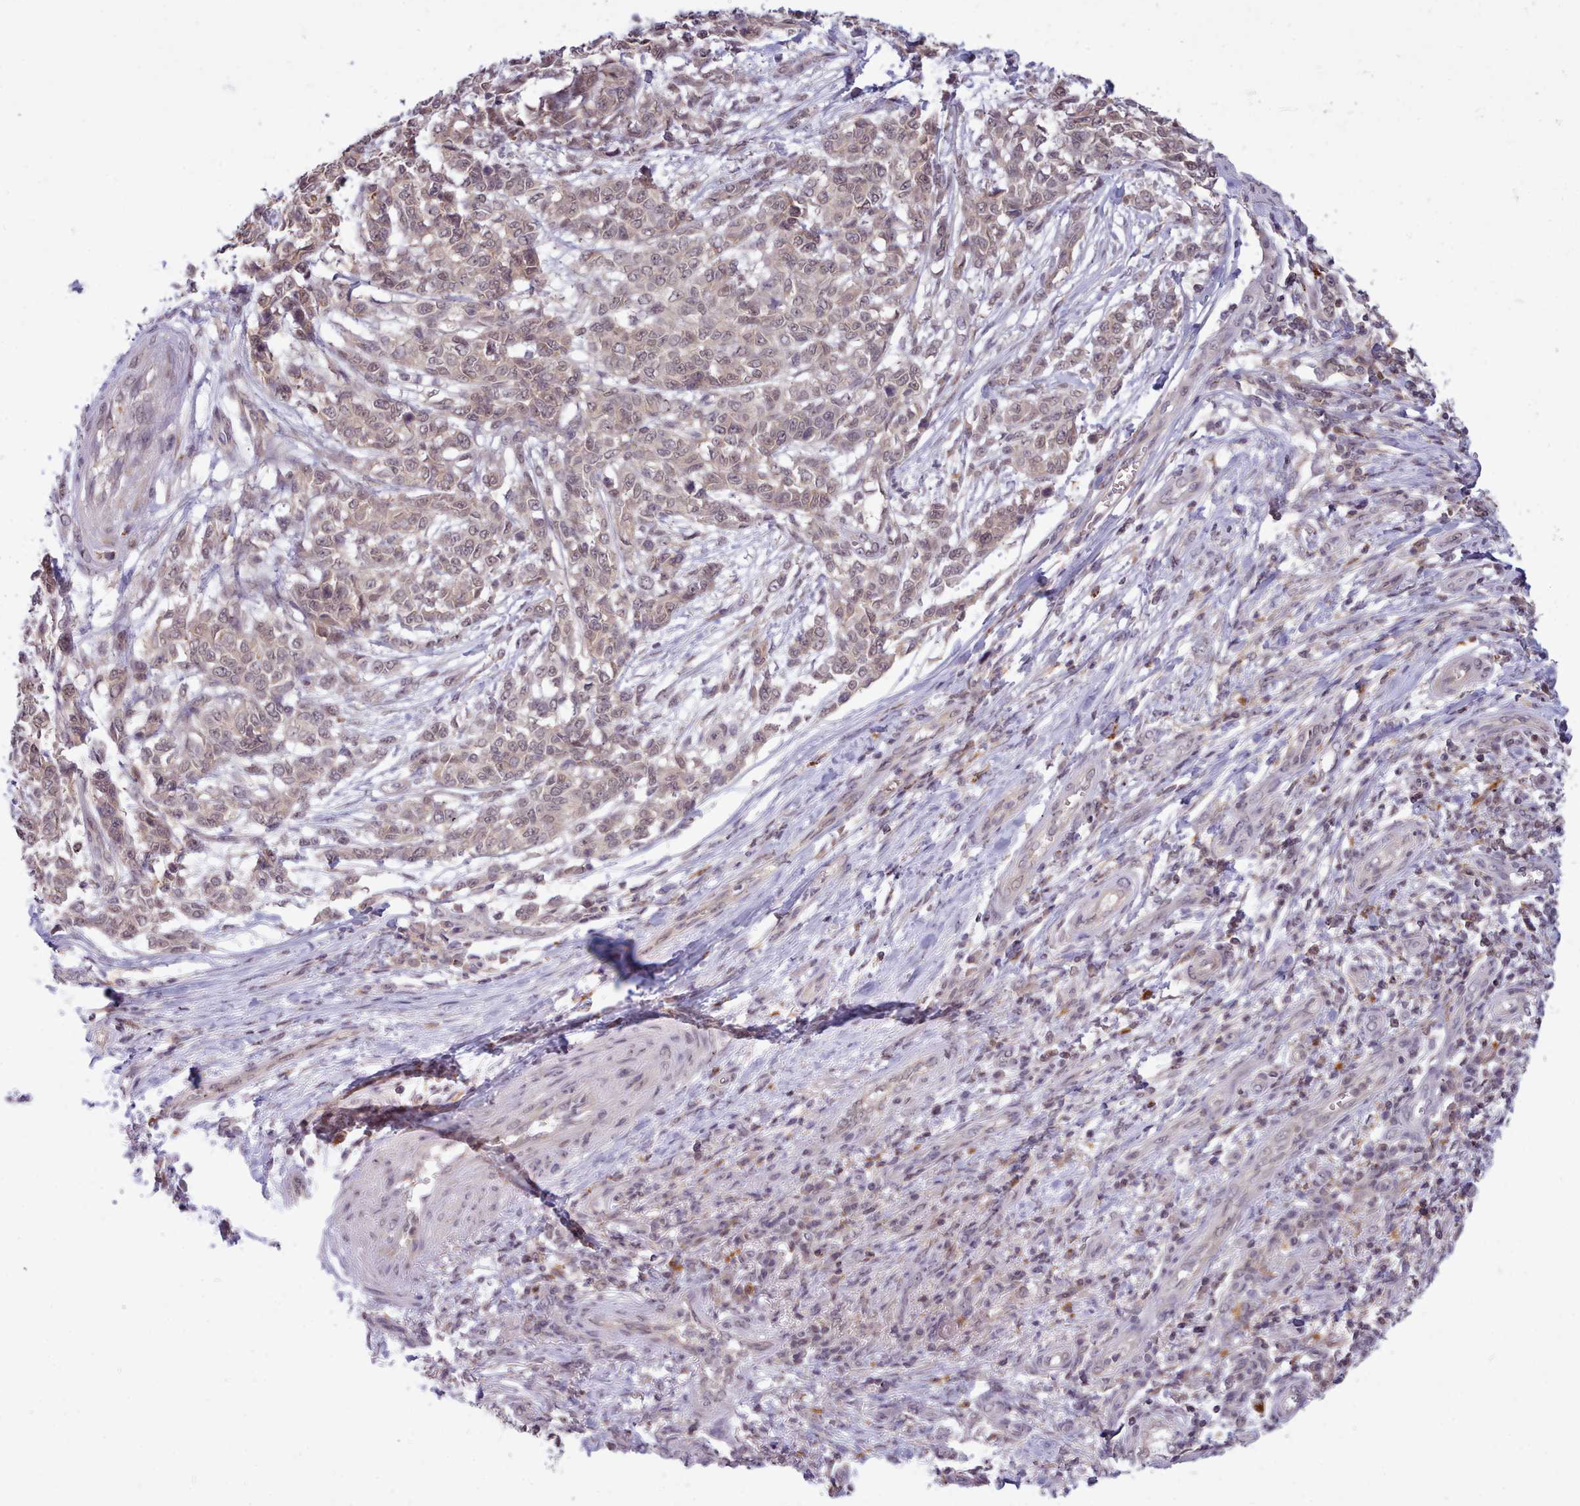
{"staining": {"intensity": "weak", "quantity": ">75%", "location": "nuclear"}, "tissue": "melanoma", "cell_type": "Tumor cells", "image_type": "cancer", "snomed": [{"axis": "morphology", "description": "Malignant melanoma, NOS"}, {"axis": "topography", "description": "Skin"}], "caption": "The photomicrograph shows immunohistochemical staining of melanoma. There is weak nuclear positivity is identified in about >75% of tumor cells.", "gene": "ARL17A", "patient": {"sex": "male", "age": 49}}